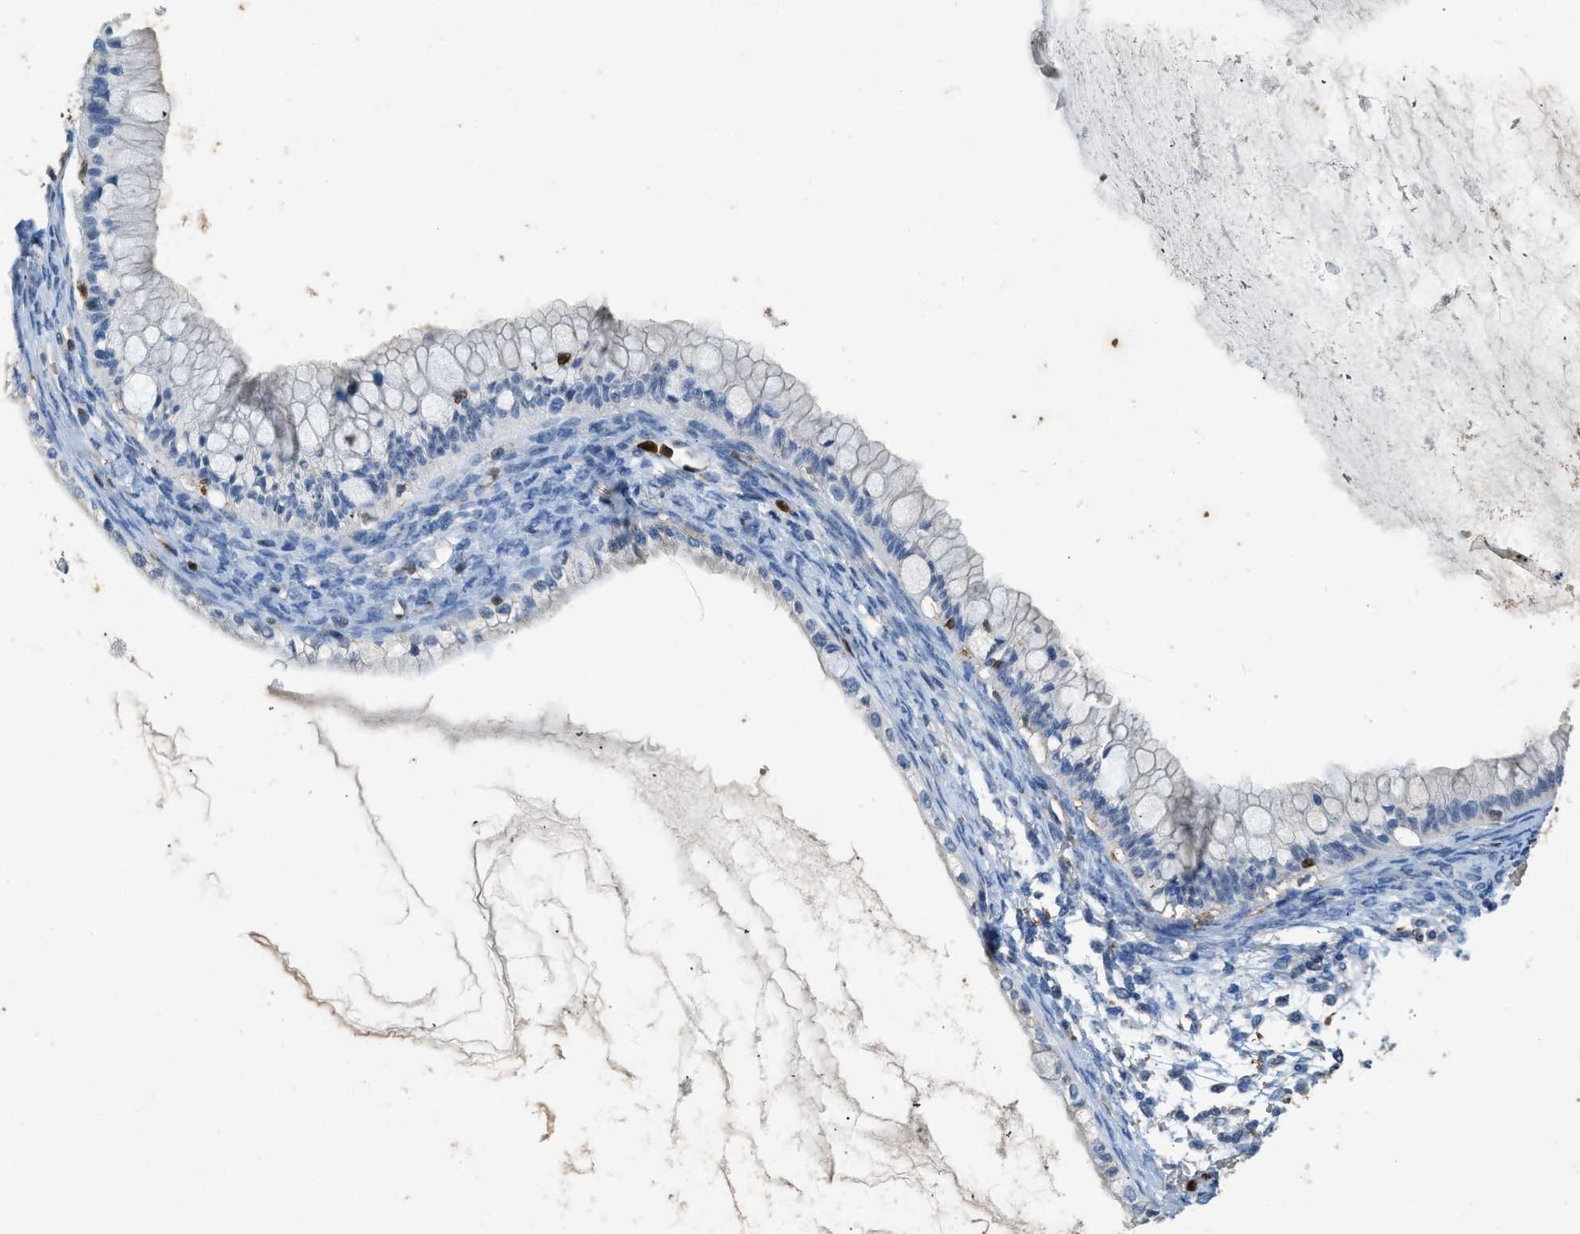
{"staining": {"intensity": "negative", "quantity": "none", "location": "none"}, "tissue": "ovarian cancer", "cell_type": "Tumor cells", "image_type": "cancer", "snomed": [{"axis": "morphology", "description": "Cystadenocarcinoma, mucinous, NOS"}, {"axis": "topography", "description": "Ovary"}], "caption": "A high-resolution image shows IHC staining of mucinous cystadenocarcinoma (ovarian), which exhibits no significant expression in tumor cells. (DAB (3,3'-diaminobenzidine) immunohistochemistry (IHC), high magnification).", "gene": "ARHGDIB", "patient": {"sex": "female", "age": 57}}